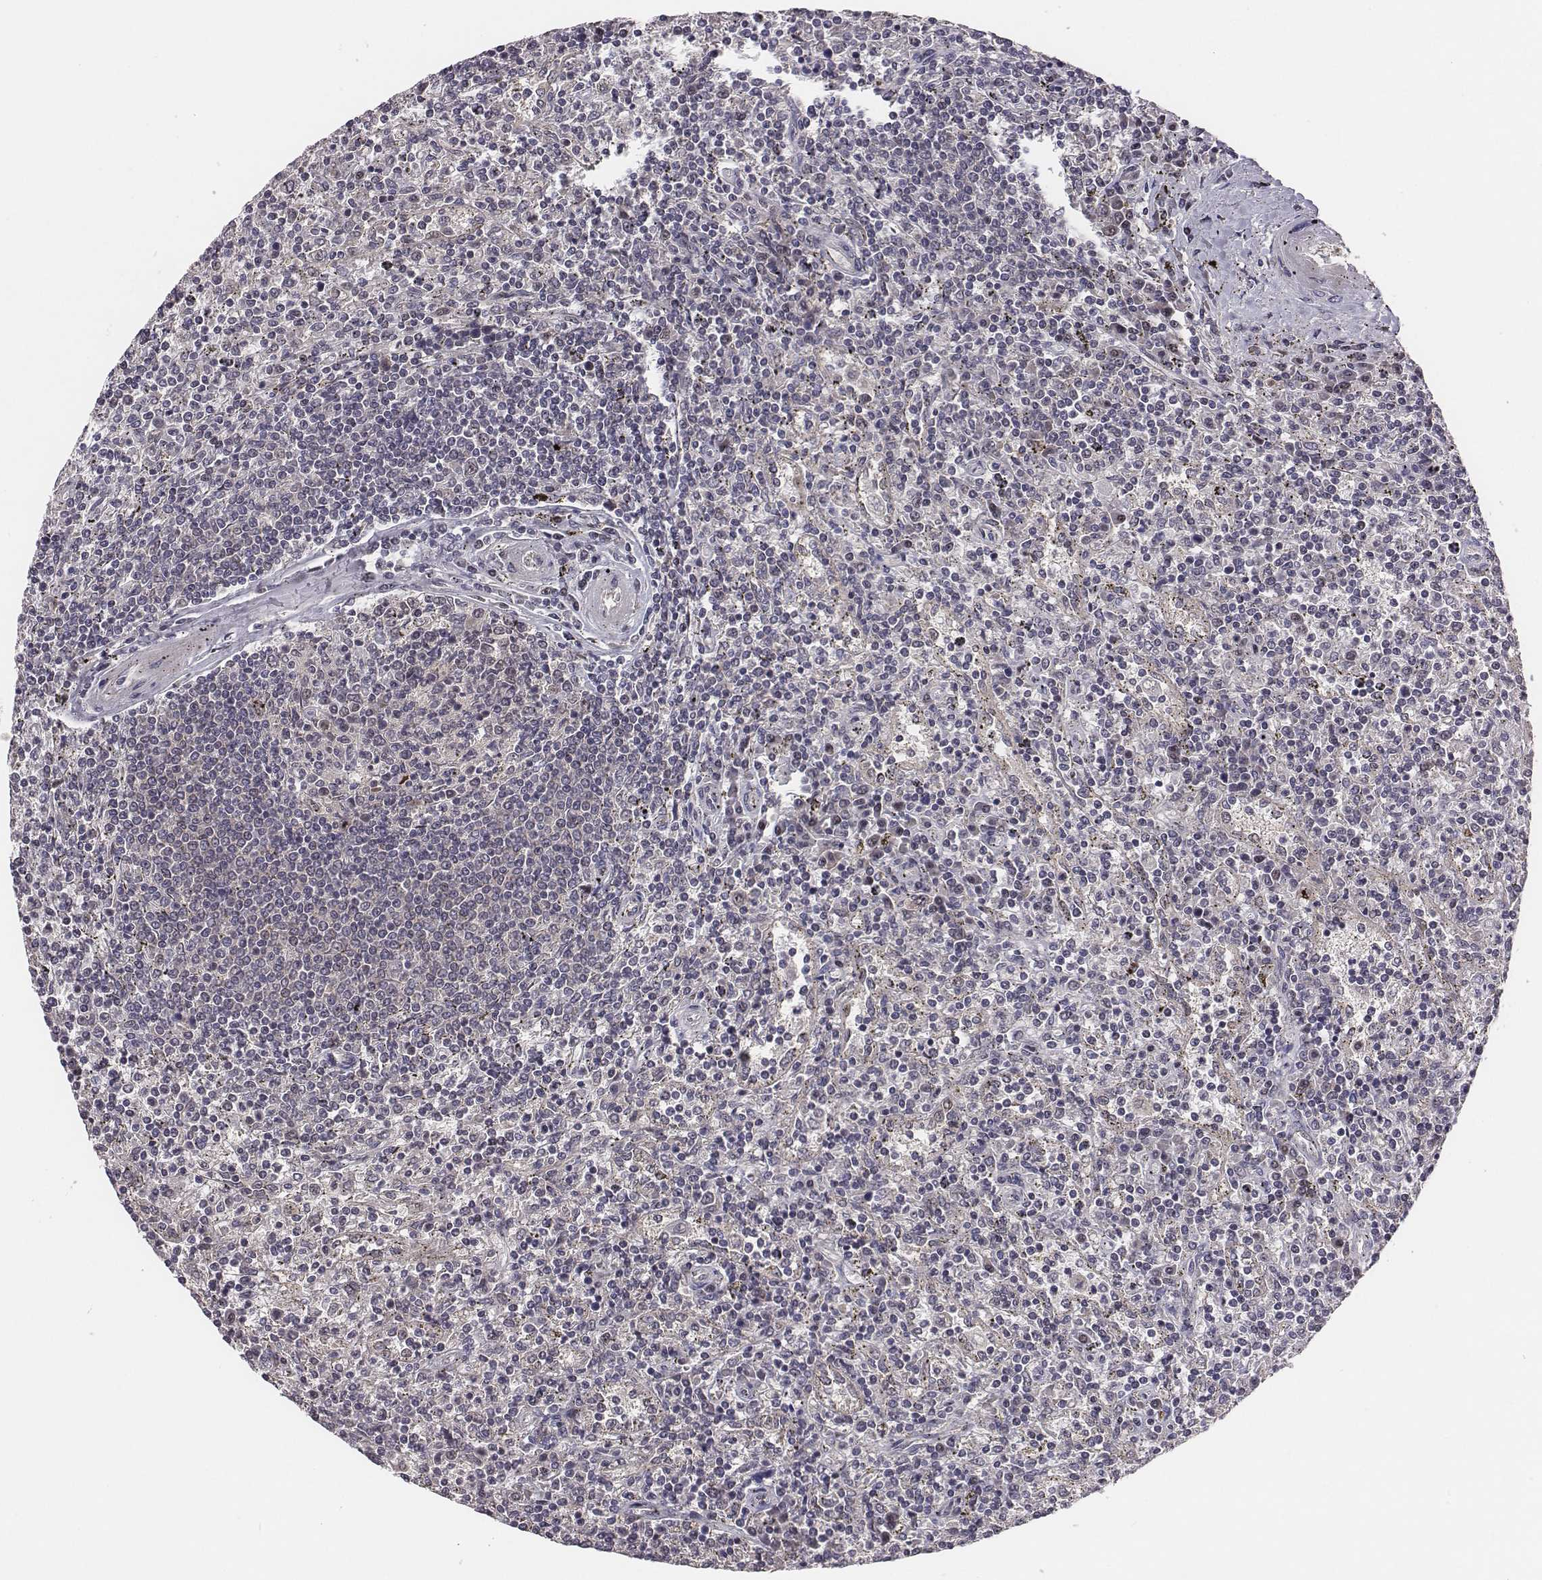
{"staining": {"intensity": "negative", "quantity": "none", "location": "none"}, "tissue": "lymphoma", "cell_type": "Tumor cells", "image_type": "cancer", "snomed": [{"axis": "morphology", "description": "Malignant lymphoma, non-Hodgkin's type, Low grade"}, {"axis": "topography", "description": "Spleen"}], "caption": "Histopathology image shows no protein expression in tumor cells of low-grade malignant lymphoma, non-Hodgkin's type tissue.", "gene": "SMURF2", "patient": {"sex": "male", "age": 62}}